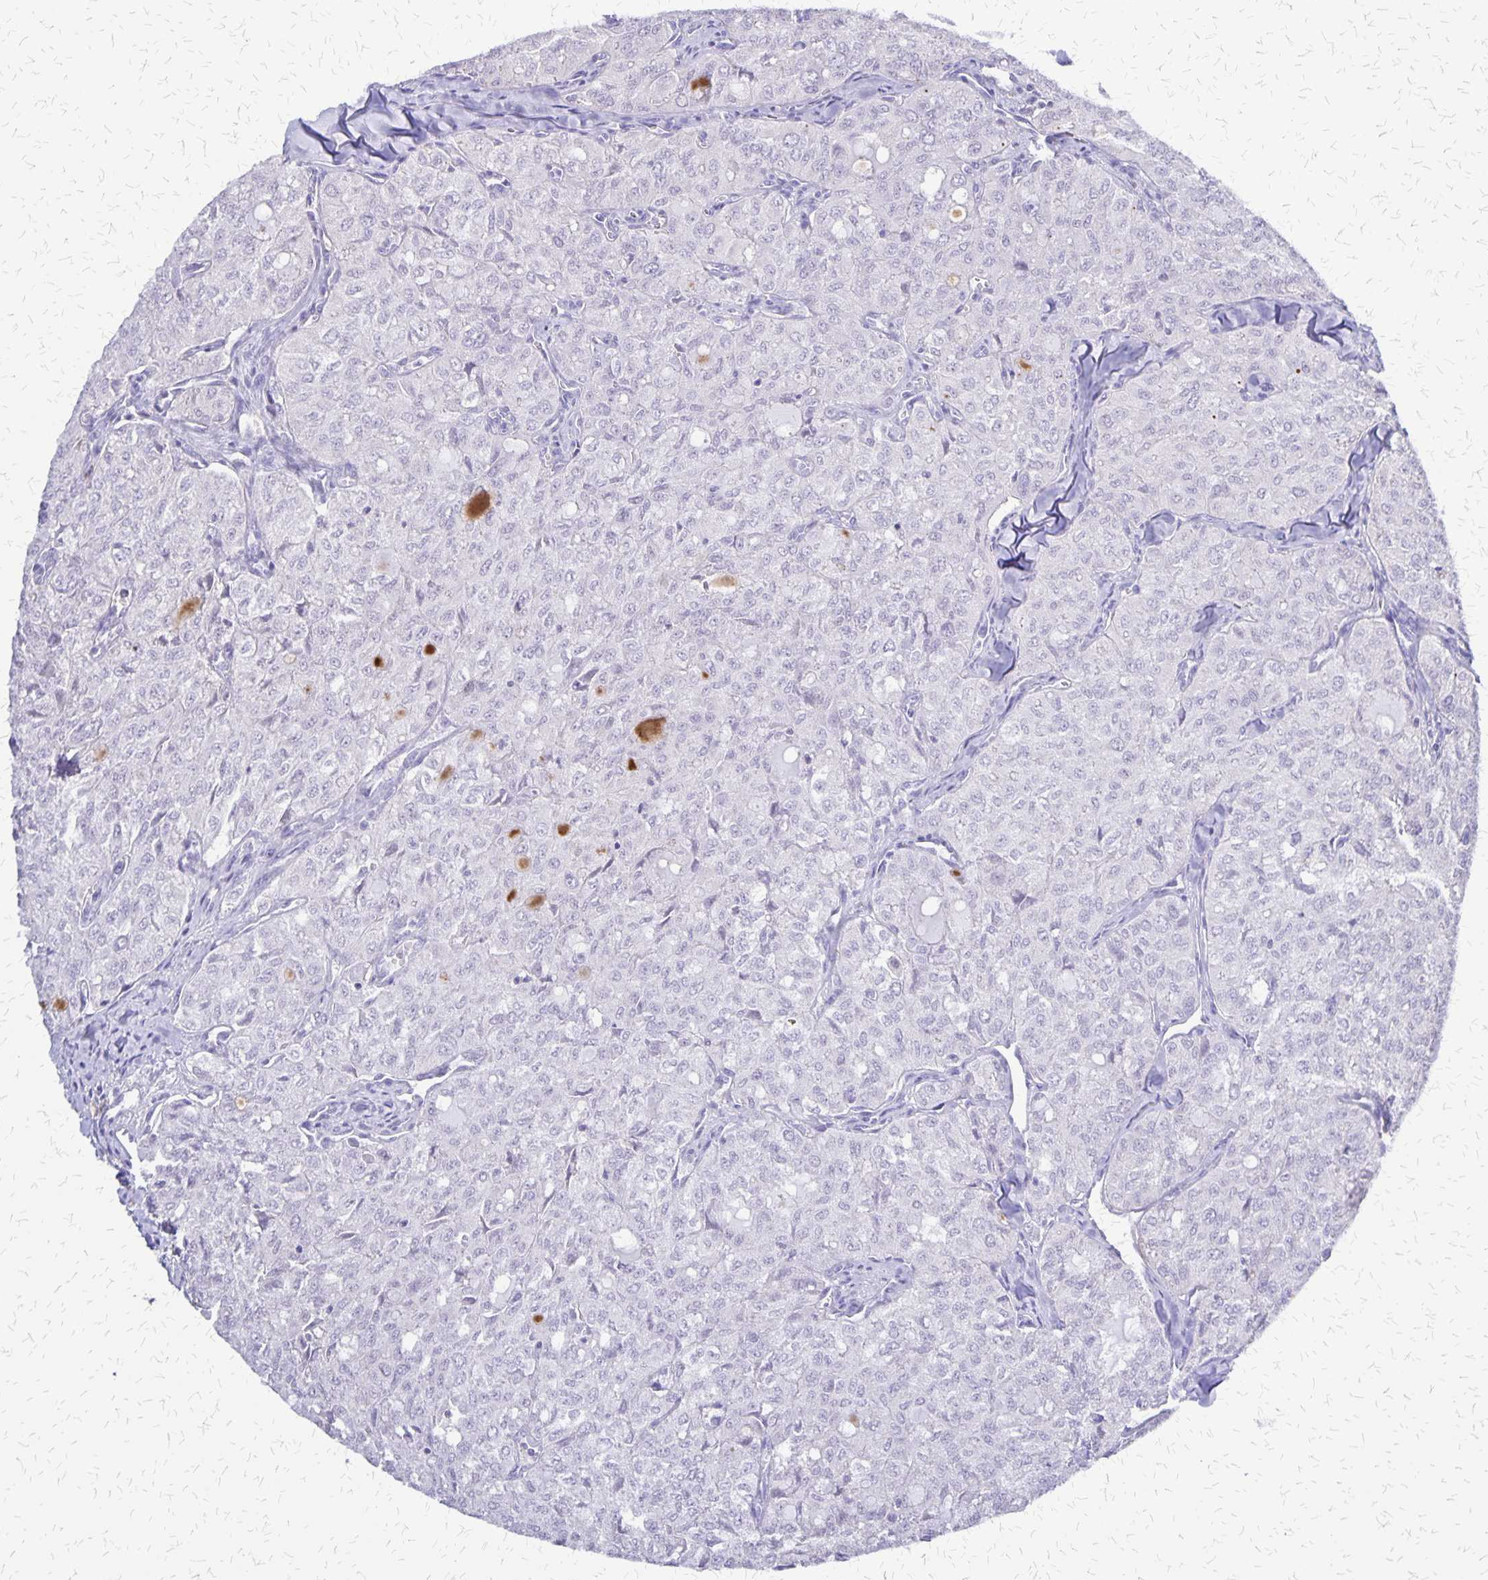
{"staining": {"intensity": "negative", "quantity": "none", "location": "none"}, "tissue": "thyroid cancer", "cell_type": "Tumor cells", "image_type": "cancer", "snomed": [{"axis": "morphology", "description": "Follicular adenoma carcinoma, NOS"}, {"axis": "topography", "description": "Thyroid gland"}], "caption": "Follicular adenoma carcinoma (thyroid) stained for a protein using immunohistochemistry shows no expression tumor cells.", "gene": "SI", "patient": {"sex": "male", "age": 75}}